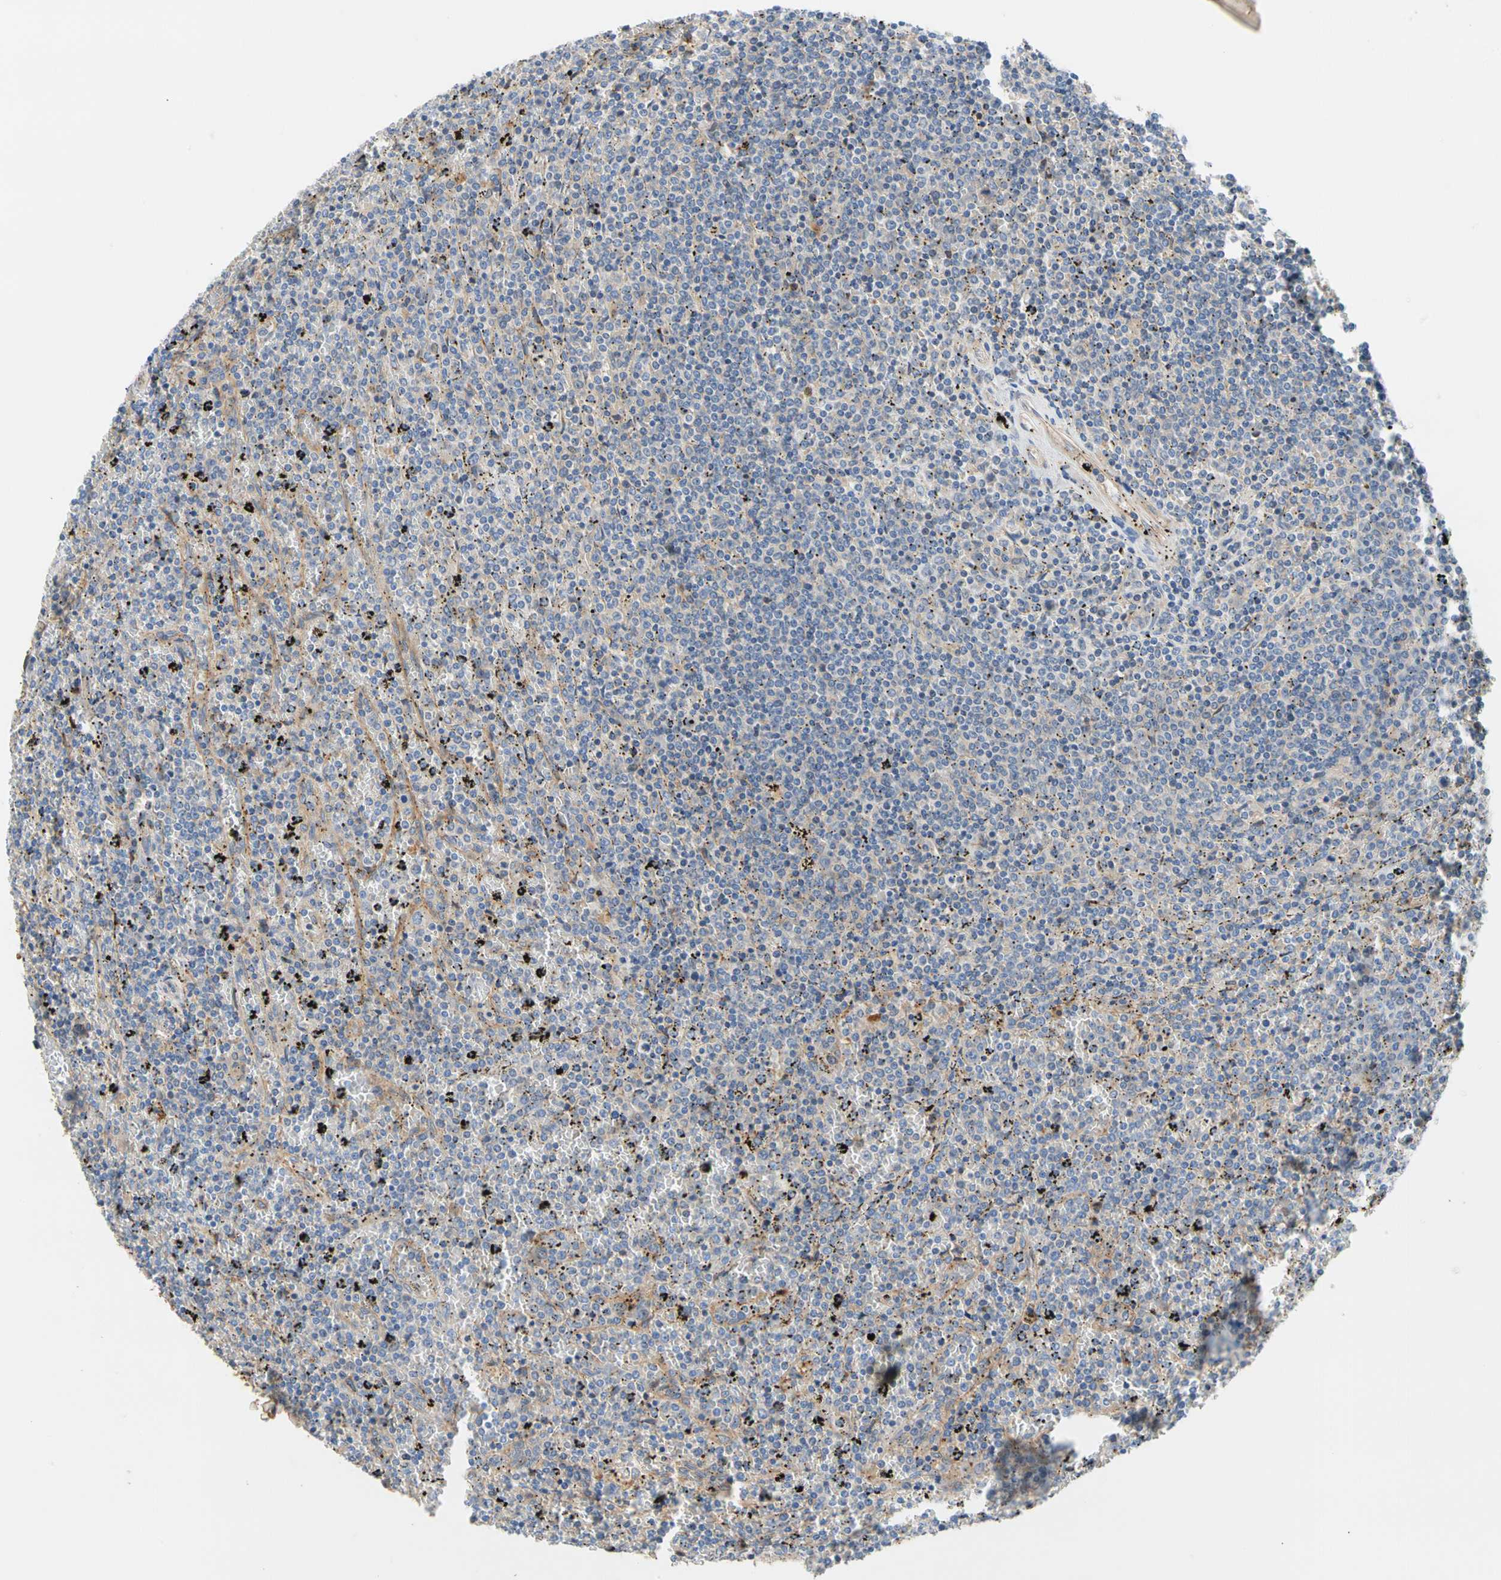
{"staining": {"intensity": "negative", "quantity": "none", "location": "none"}, "tissue": "lymphoma", "cell_type": "Tumor cells", "image_type": "cancer", "snomed": [{"axis": "morphology", "description": "Malignant lymphoma, non-Hodgkin's type, Low grade"}, {"axis": "topography", "description": "Spleen"}], "caption": "This is a histopathology image of immunohistochemistry staining of lymphoma, which shows no positivity in tumor cells.", "gene": "ENTREP3", "patient": {"sex": "female", "age": 77}}